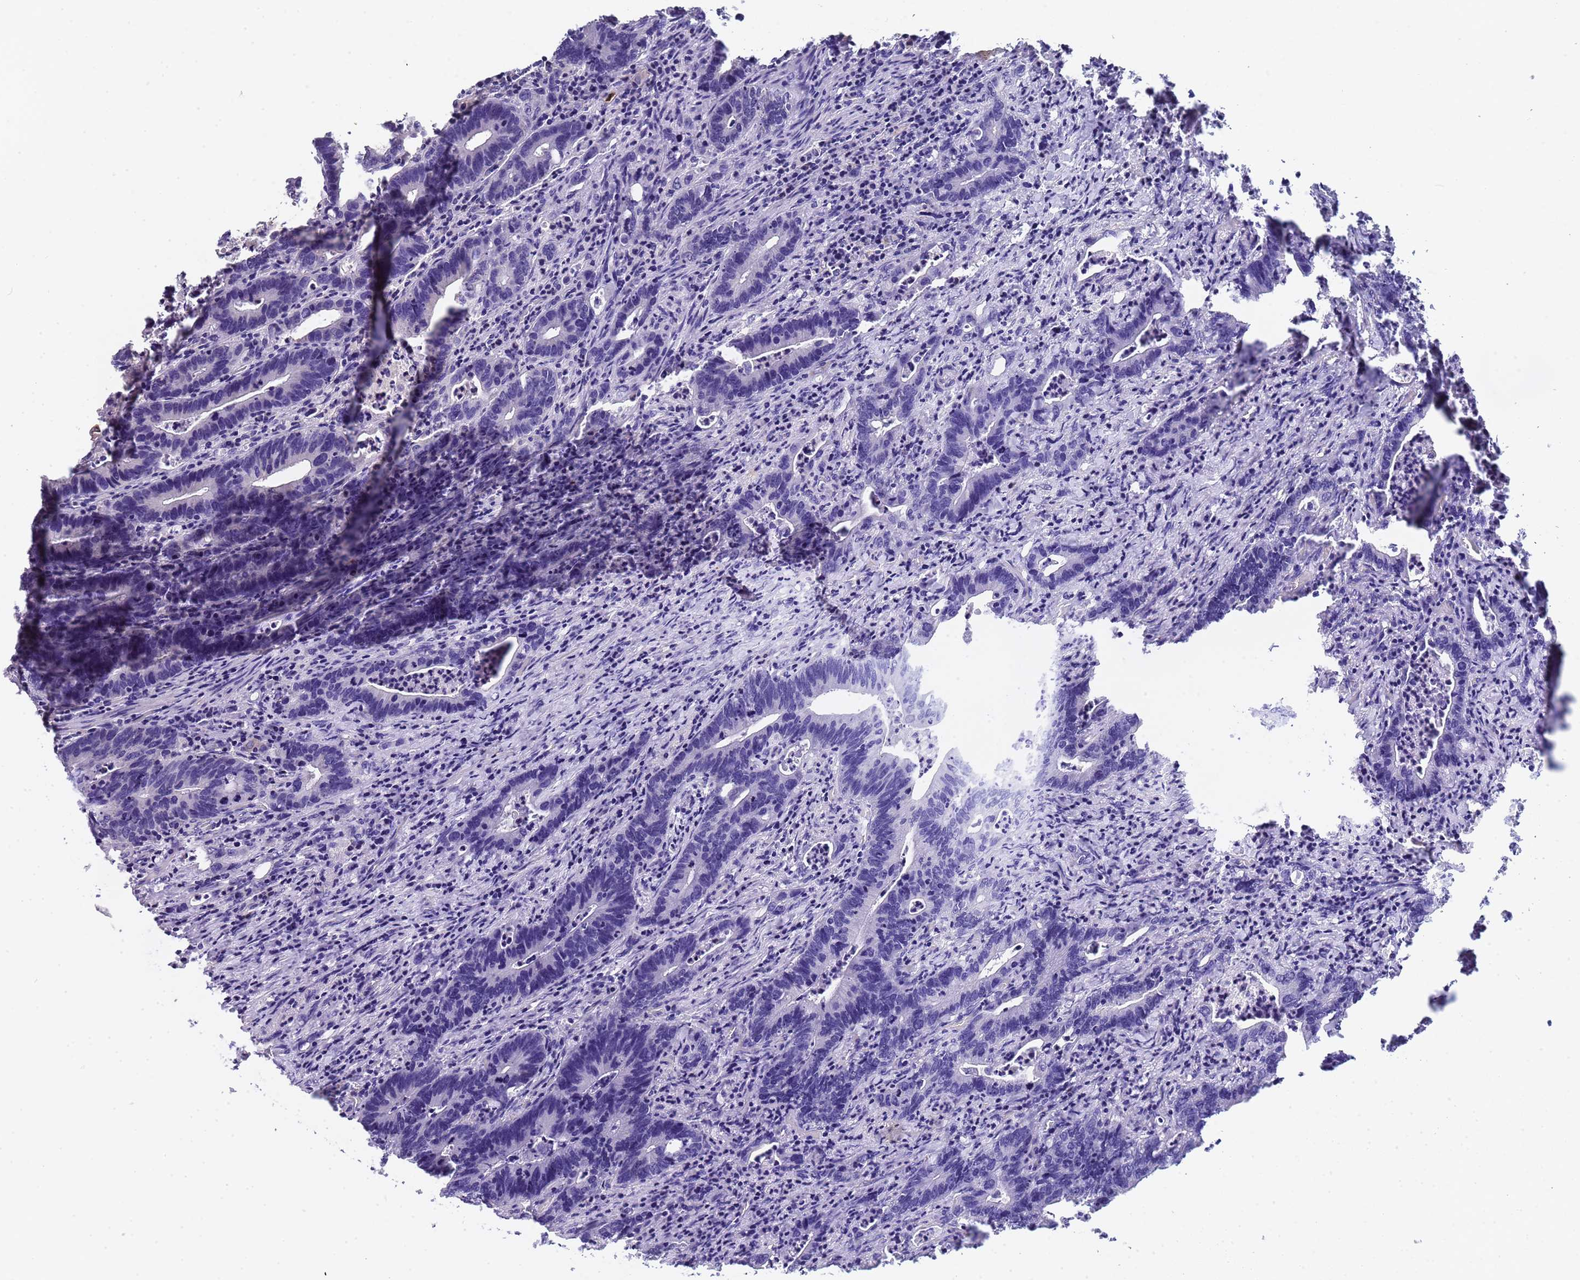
{"staining": {"intensity": "negative", "quantity": "none", "location": "none"}, "tissue": "colorectal cancer", "cell_type": "Tumor cells", "image_type": "cancer", "snomed": [{"axis": "morphology", "description": "Adenocarcinoma, NOS"}, {"axis": "topography", "description": "Colon"}], "caption": "Tumor cells show no significant protein staining in colorectal cancer.", "gene": "ZNF248", "patient": {"sex": "female", "age": 75}}